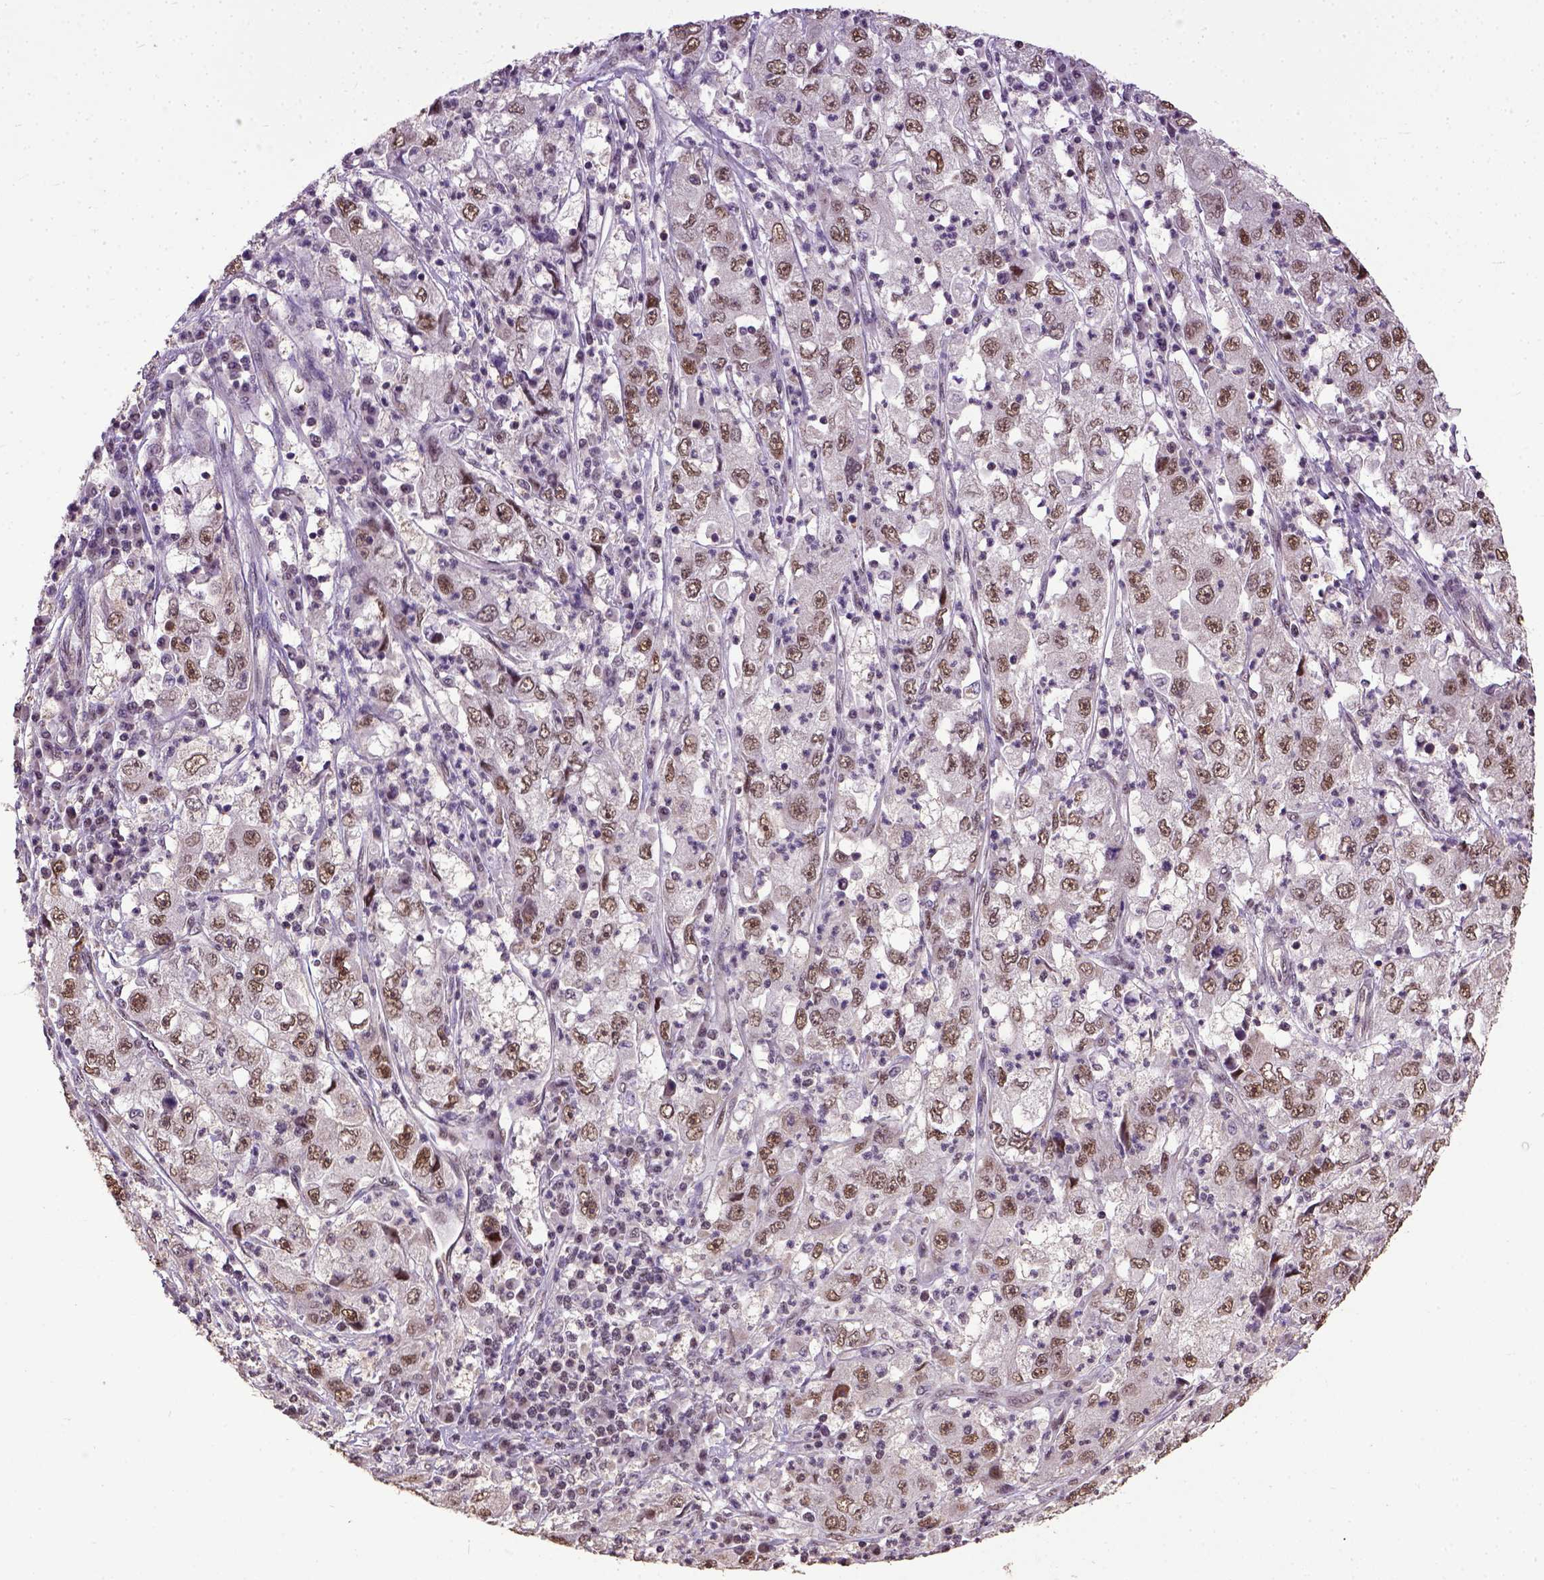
{"staining": {"intensity": "moderate", "quantity": ">75%", "location": "nuclear"}, "tissue": "cervical cancer", "cell_type": "Tumor cells", "image_type": "cancer", "snomed": [{"axis": "morphology", "description": "Squamous cell carcinoma, NOS"}, {"axis": "topography", "description": "Cervix"}], "caption": "This micrograph displays IHC staining of human squamous cell carcinoma (cervical), with medium moderate nuclear positivity in about >75% of tumor cells.", "gene": "UBA3", "patient": {"sex": "female", "age": 36}}